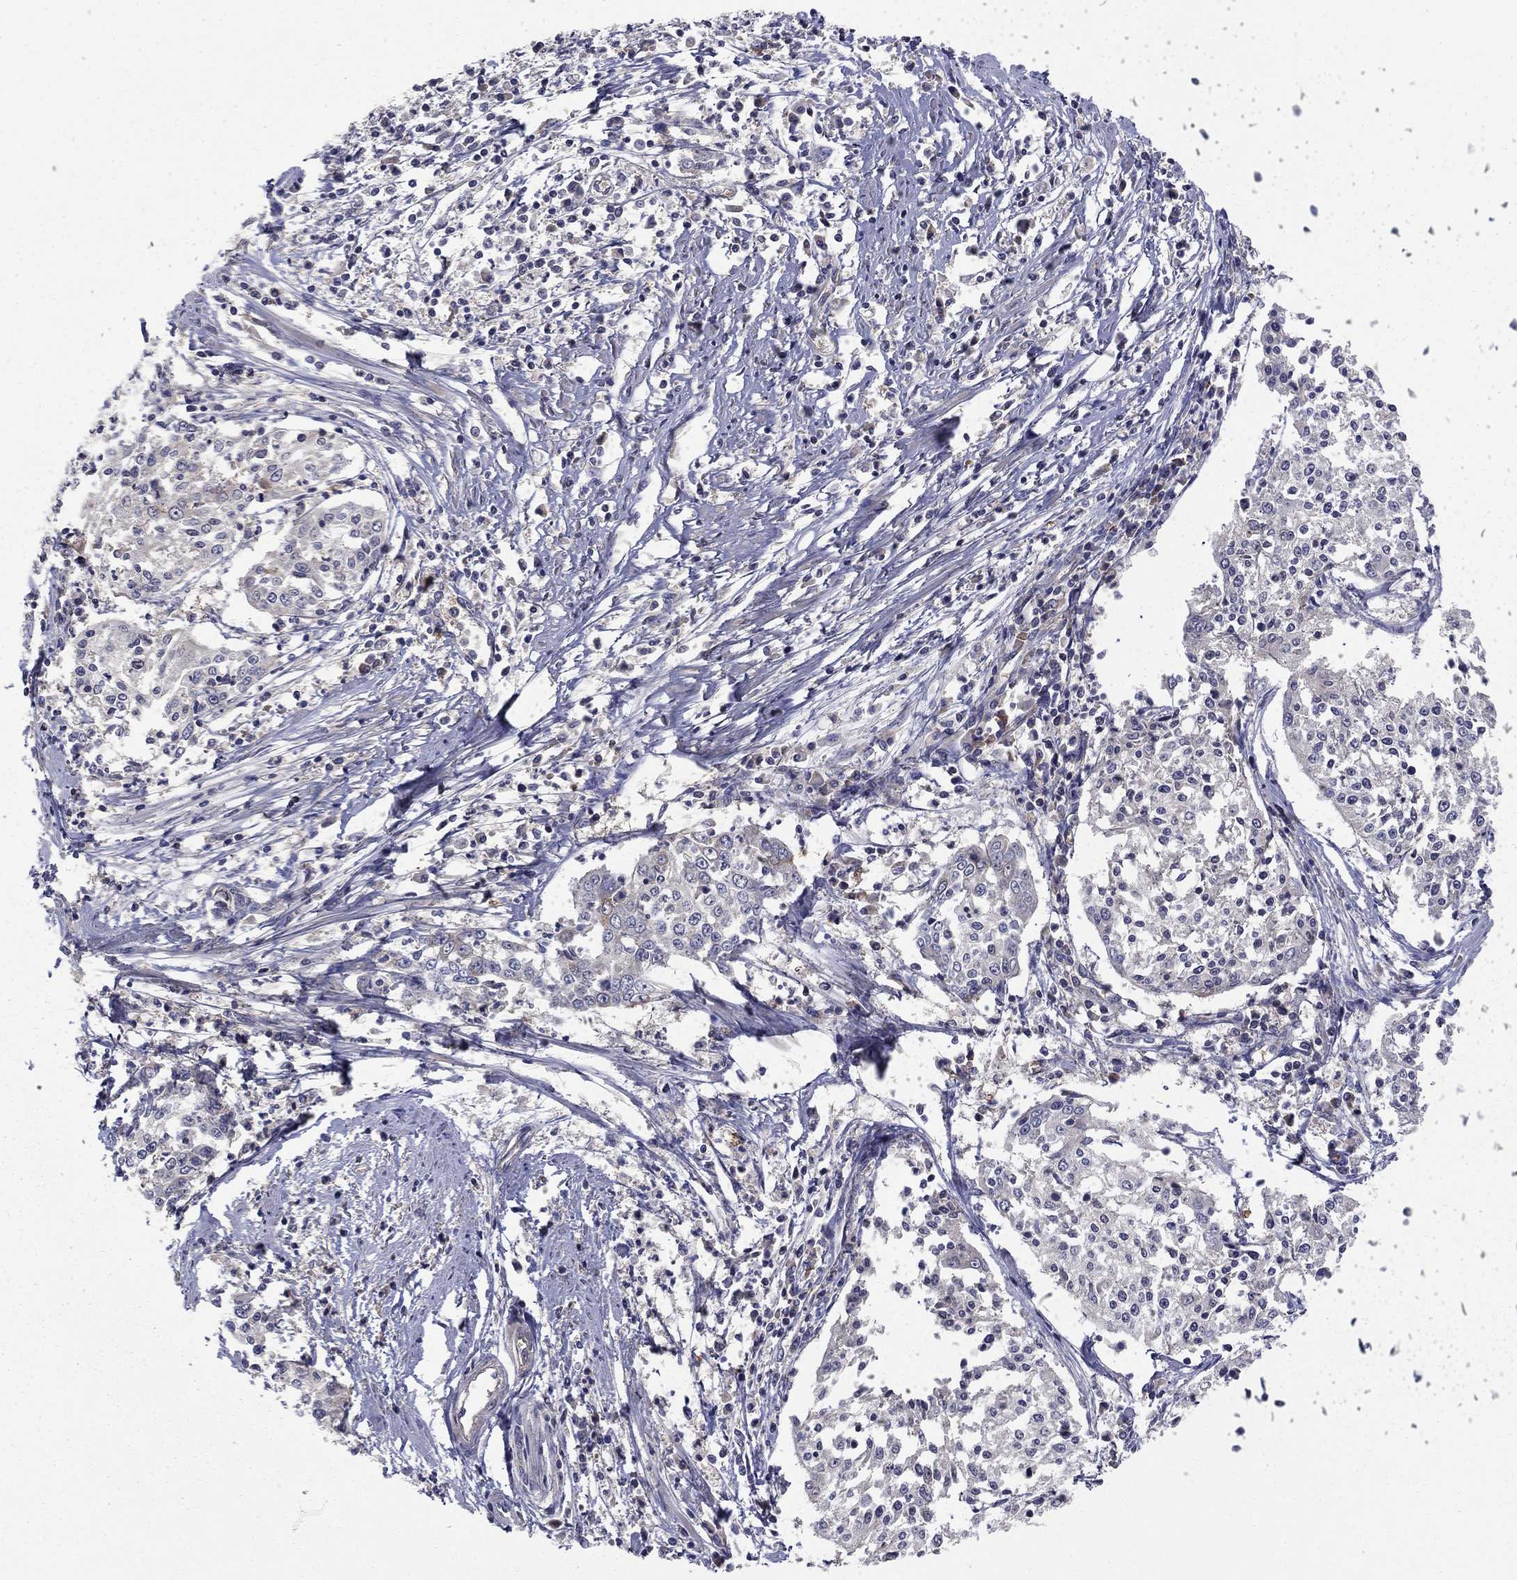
{"staining": {"intensity": "moderate", "quantity": "<25%", "location": "cytoplasmic/membranous"}, "tissue": "cervical cancer", "cell_type": "Tumor cells", "image_type": "cancer", "snomed": [{"axis": "morphology", "description": "Squamous cell carcinoma, NOS"}, {"axis": "topography", "description": "Cervix"}], "caption": "A high-resolution micrograph shows immunohistochemistry (IHC) staining of cervical squamous cell carcinoma, which demonstrates moderate cytoplasmic/membranous staining in approximately <25% of tumor cells. (Brightfield microscopy of DAB IHC at high magnification).", "gene": "RNF123", "patient": {"sex": "female", "age": 41}}